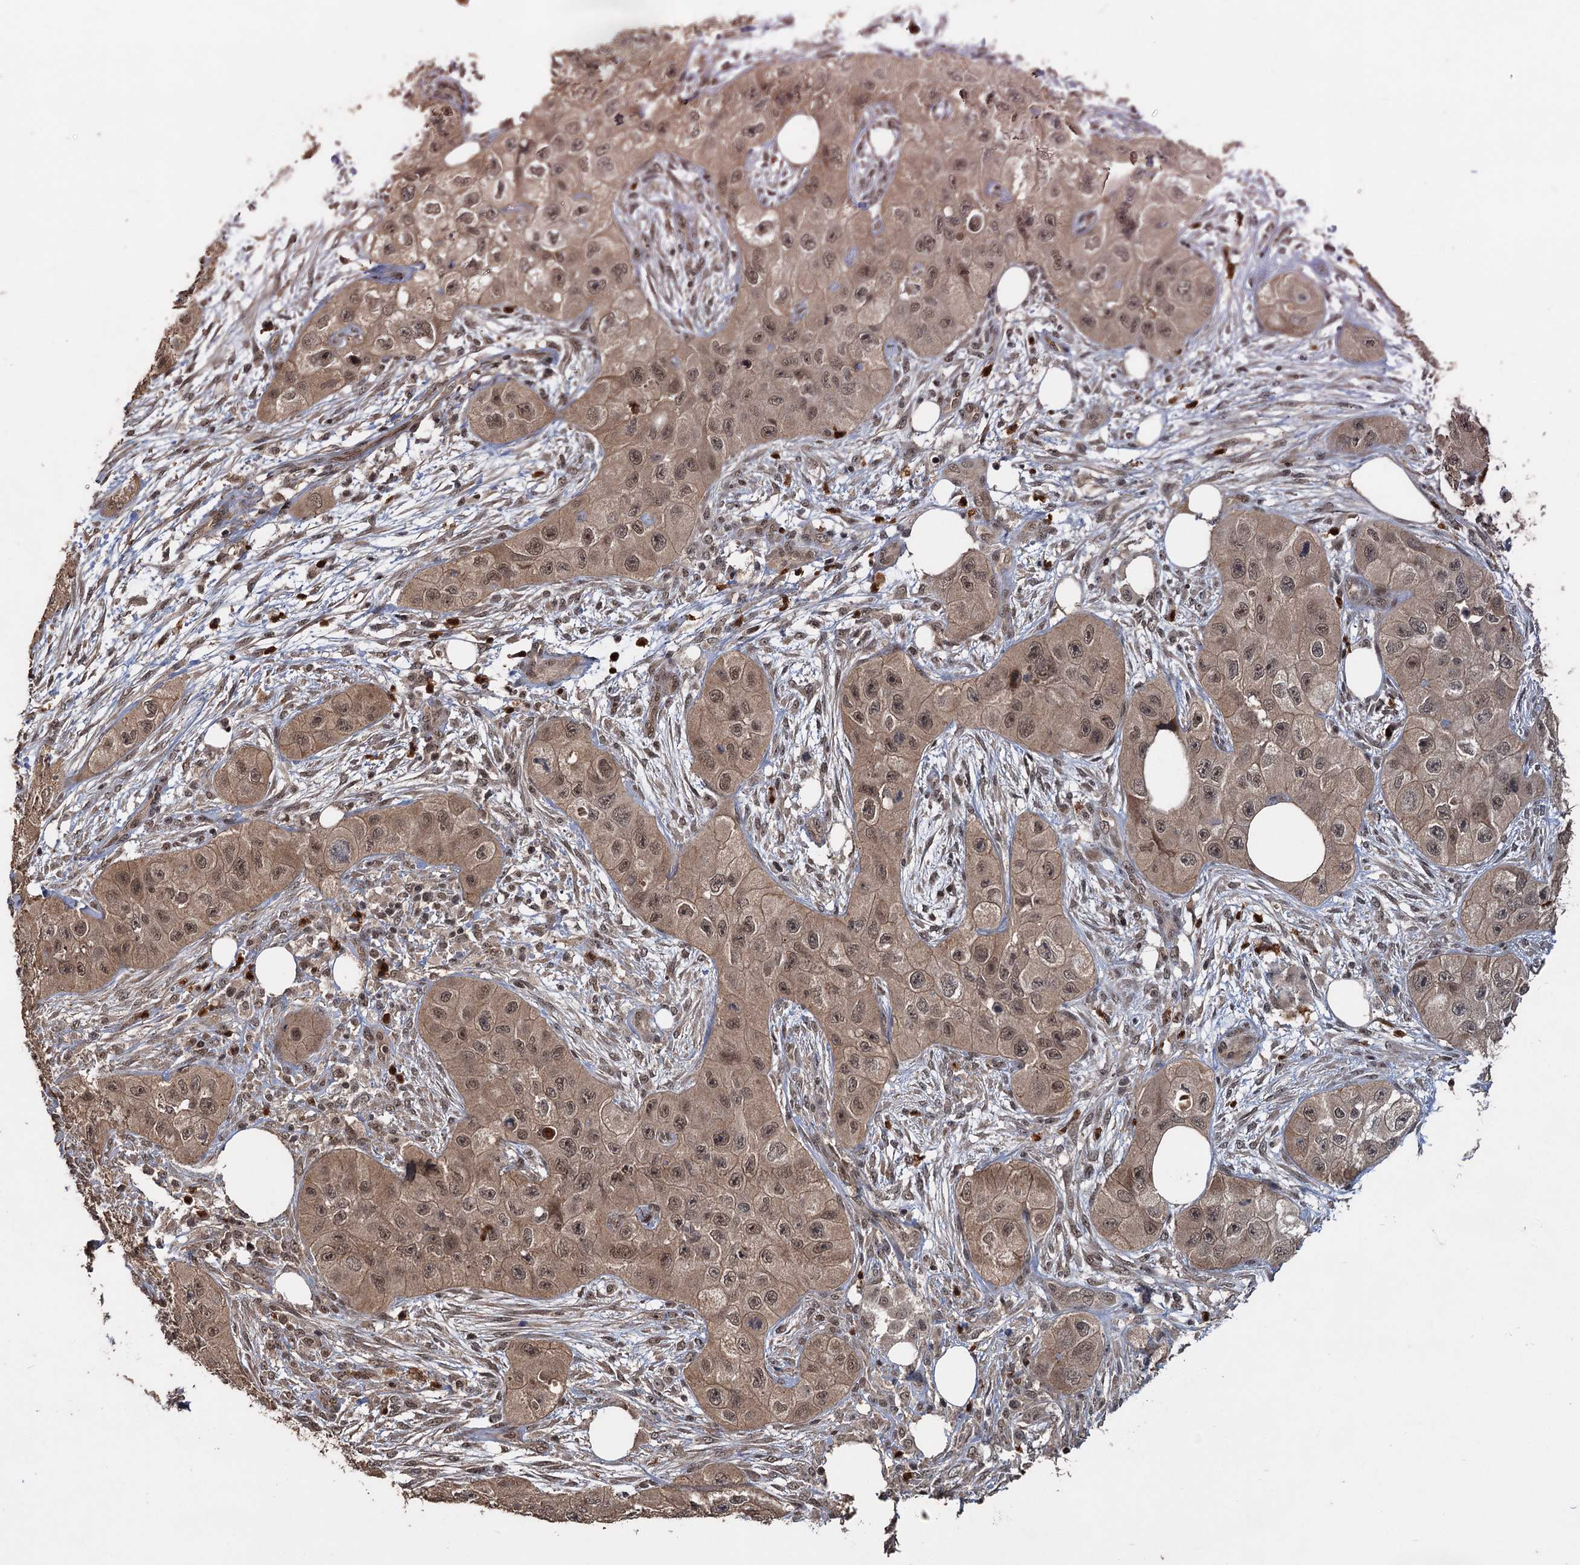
{"staining": {"intensity": "moderate", "quantity": ">75%", "location": "cytoplasmic/membranous,nuclear"}, "tissue": "skin cancer", "cell_type": "Tumor cells", "image_type": "cancer", "snomed": [{"axis": "morphology", "description": "Squamous cell carcinoma, NOS"}, {"axis": "topography", "description": "Skin"}, {"axis": "topography", "description": "Subcutis"}], "caption": "This histopathology image demonstrates immunohistochemistry (IHC) staining of skin cancer, with medium moderate cytoplasmic/membranous and nuclear expression in approximately >75% of tumor cells.", "gene": "KANSL2", "patient": {"sex": "male", "age": 73}}